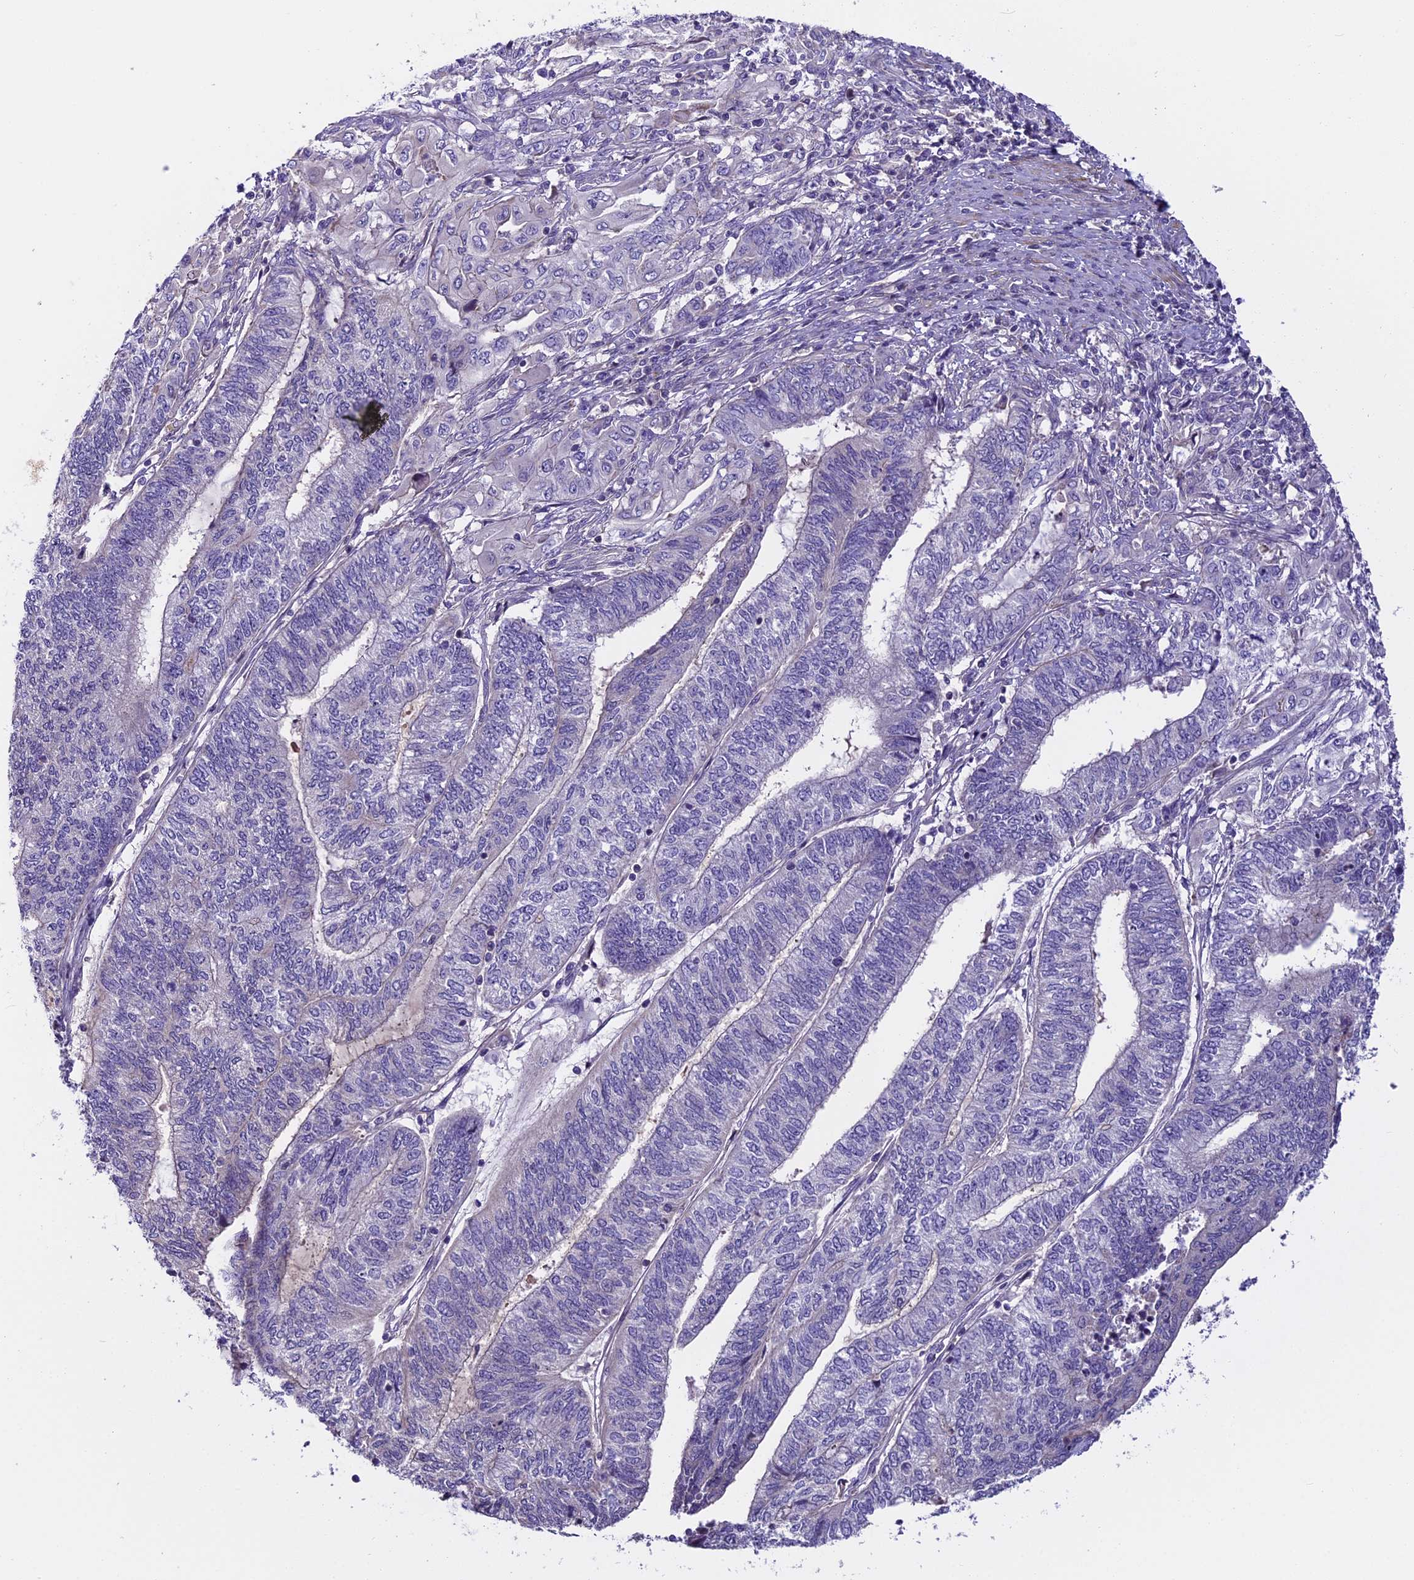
{"staining": {"intensity": "negative", "quantity": "none", "location": "none"}, "tissue": "endometrial cancer", "cell_type": "Tumor cells", "image_type": "cancer", "snomed": [{"axis": "morphology", "description": "Adenocarcinoma, NOS"}, {"axis": "topography", "description": "Uterus"}, {"axis": "topography", "description": "Endometrium"}], "caption": "A histopathology image of endometrial cancer stained for a protein exhibits no brown staining in tumor cells.", "gene": "FAM98C", "patient": {"sex": "female", "age": 70}}